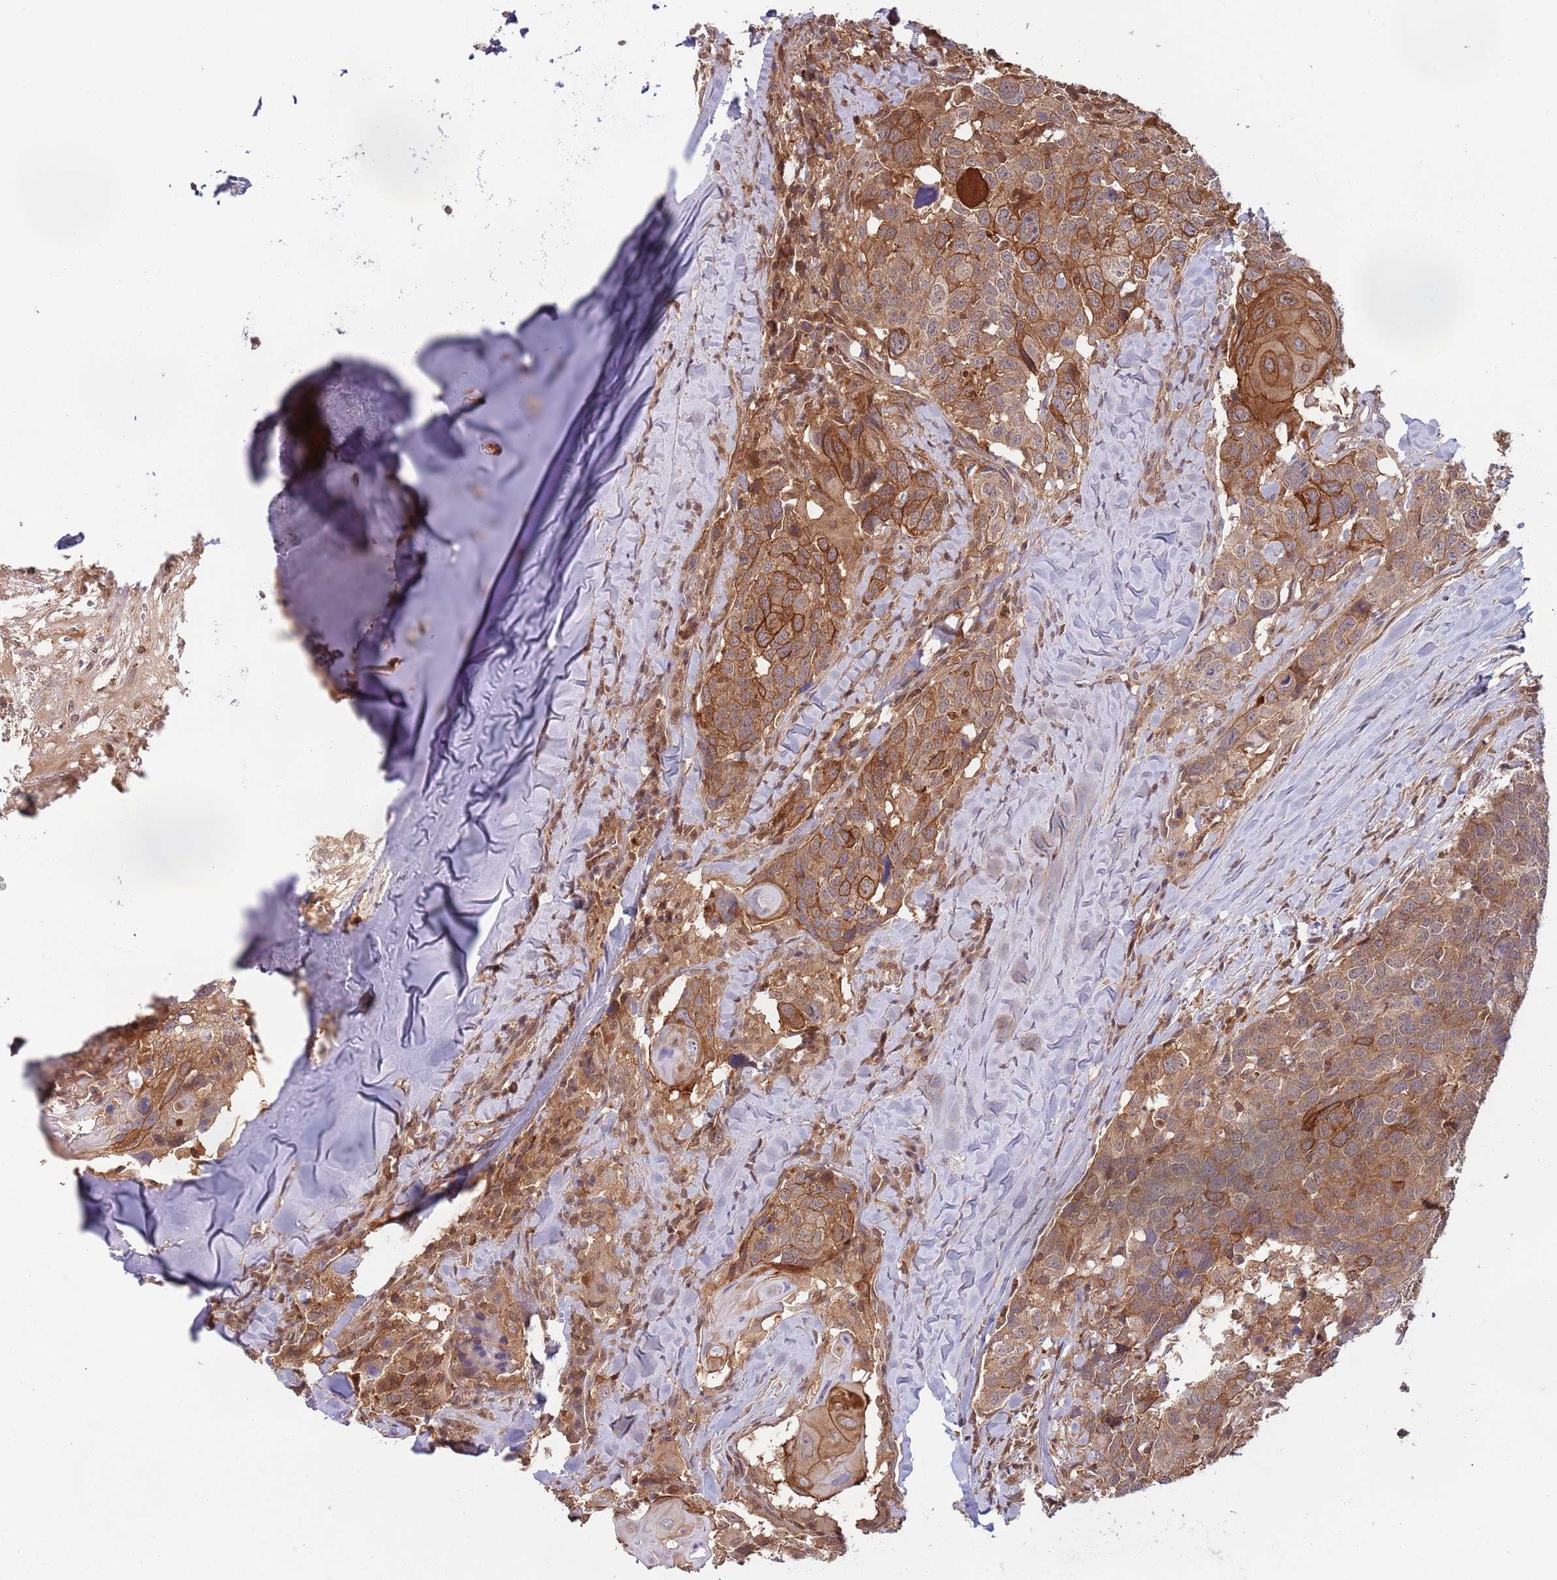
{"staining": {"intensity": "moderate", "quantity": ">75%", "location": "cytoplasmic/membranous"}, "tissue": "head and neck cancer", "cell_type": "Tumor cells", "image_type": "cancer", "snomed": [{"axis": "morphology", "description": "Normal tissue, NOS"}, {"axis": "morphology", "description": "Squamous cell carcinoma, NOS"}, {"axis": "topography", "description": "Skeletal muscle"}, {"axis": "topography", "description": "Vascular tissue"}, {"axis": "topography", "description": "Peripheral nerve tissue"}, {"axis": "topography", "description": "Head-Neck"}], "caption": "A histopathology image showing moderate cytoplasmic/membranous staining in approximately >75% of tumor cells in squamous cell carcinoma (head and neck), as visualized by brown immunohistochemical staining.", "gene": "GSDMD", "patient": {"sex": "male", "age": 66}}